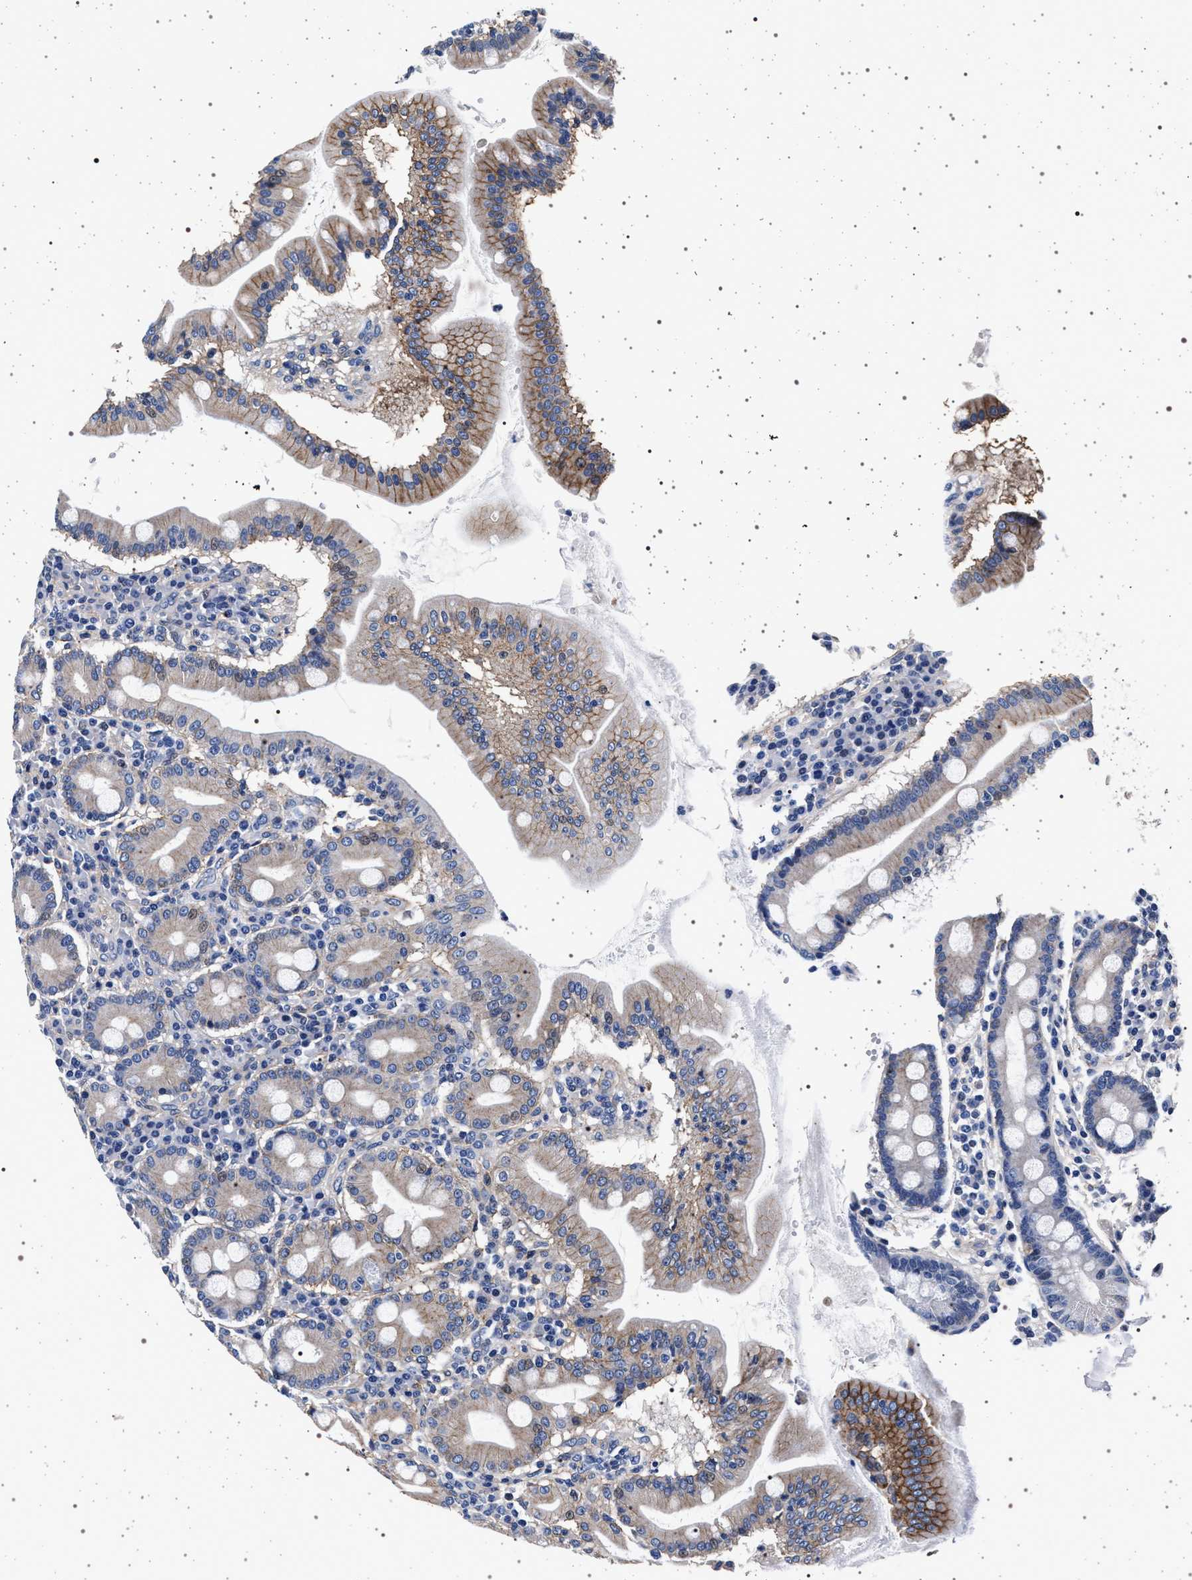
{"staining": {"intensity": "moderate", "quantity": "25%-75%", "location": "cytoplasmic/membranous"}, "tissue": "duodenum", "cell_type": "Glandular cells", "image_type": "normal", "snomed": [{"axis": "morphology", "description": "Normal tissue, NOS"}, {"axis": "topography", "description": "Duodenum"}], "caption": "Immunohistochemistry staining of normal duodenum, which shows medium levels of moderate cytoplasmic/membranous expression in about 25%-75% of glandular cells indicating moderate cytoplasmic/membranous protein staining. The staining was performed using DAB (brown) for protein detection and nuclei were counterstained in hematoxylin (blue).", "gene": "SLC9A1", "patient": {"sex": "male", "age": 50}}